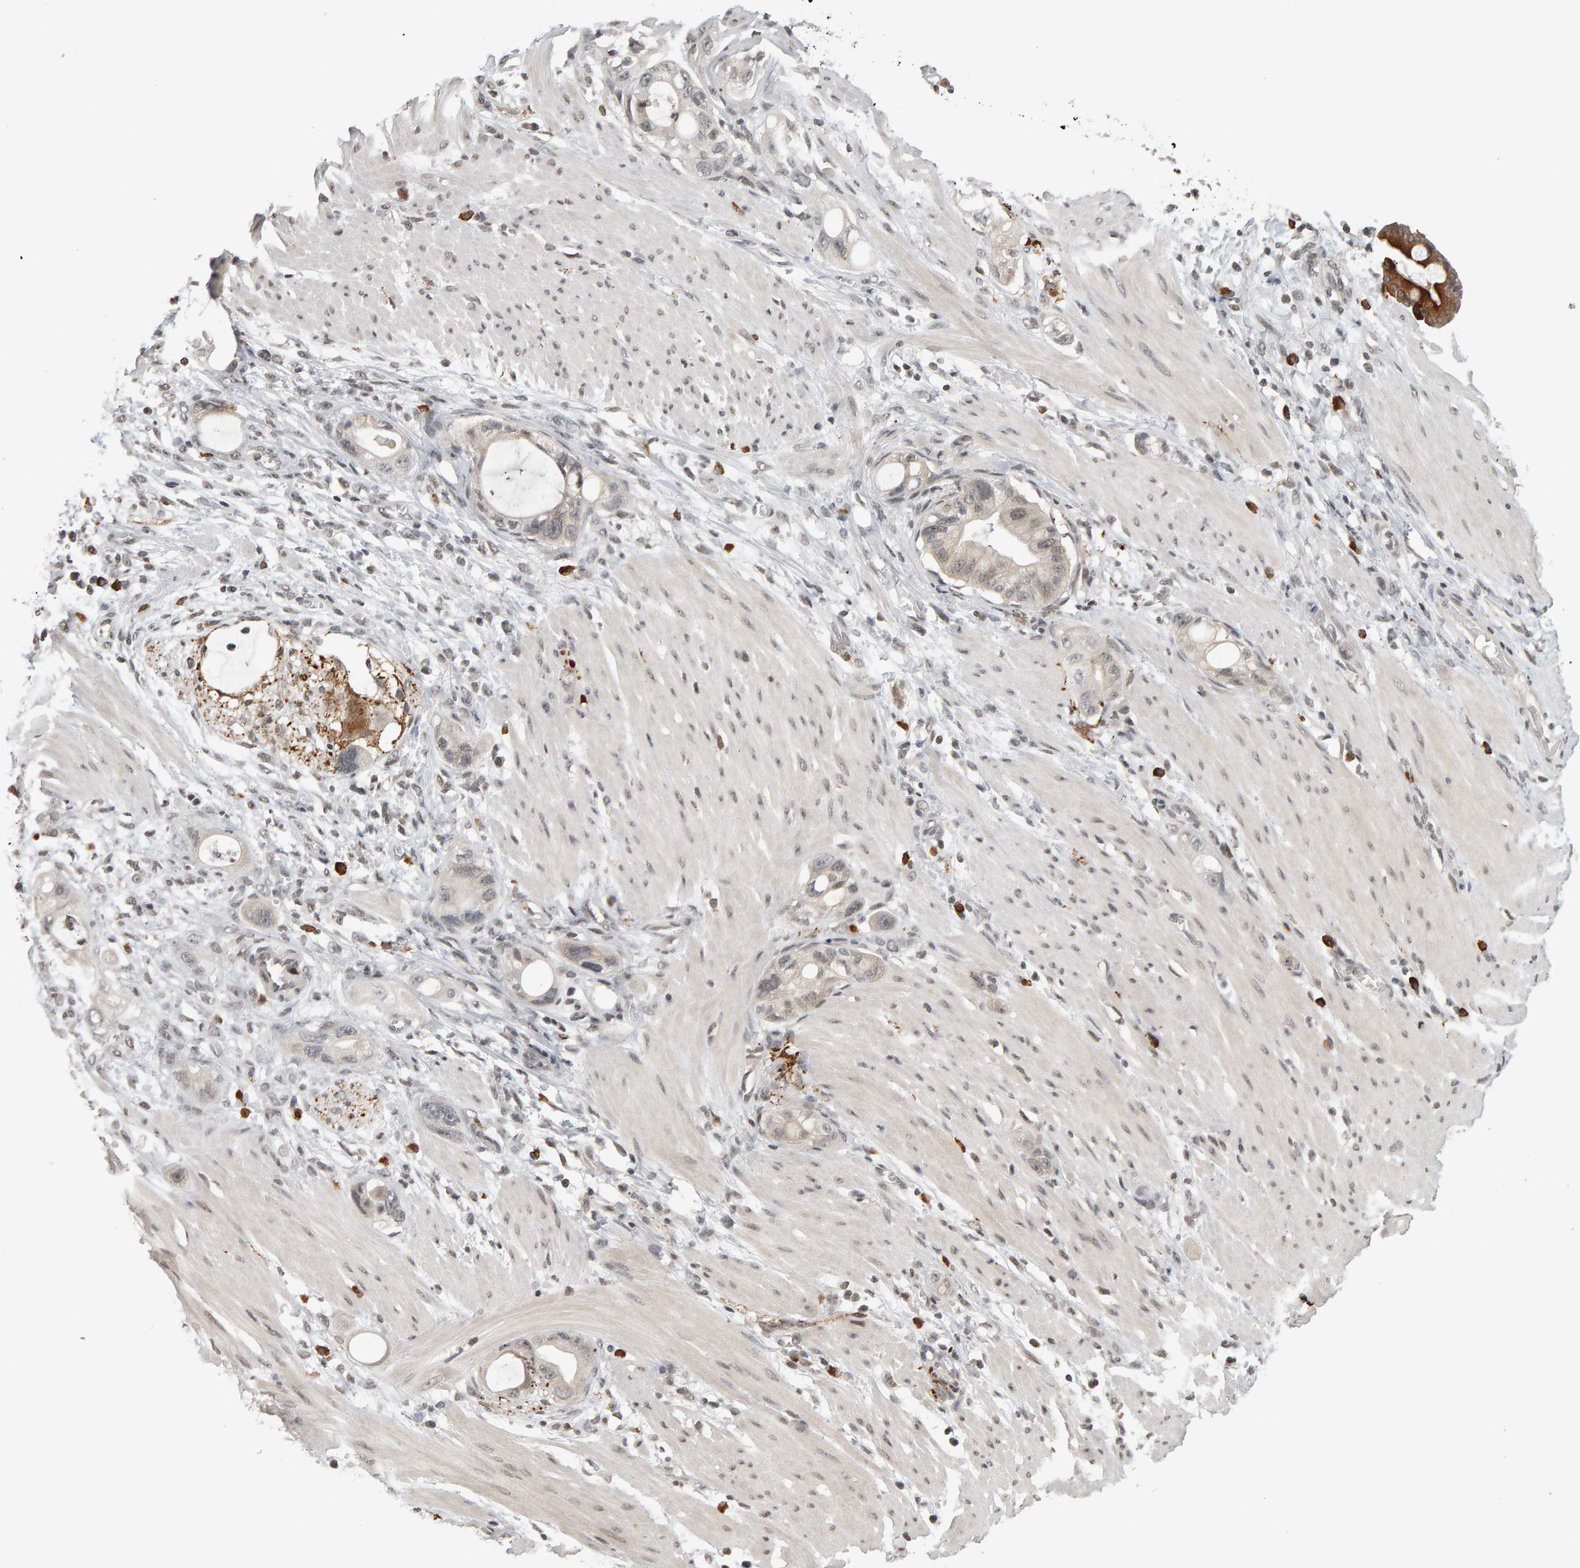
{"staining": {"intensity": "negative", "quantity": "none", "location": "none"}, "tissue": "stomach cancer", "cell_type": "Tumor cells", "image_type": "cancer", "snomed": [{"axis": "morphology", "description": "Adenocarcinoma, NOS"}, {"axis": "topography", "description": "Stomach"}, {"axis": "topography", "description": "Stomach, lower"}], "caption": "Tumor cells are negative for protein expression in human stomach cancer (adenocarcinoma). The staining was performed using DAB (3,3'-diaminobenzidine) to visualize the protein expression in brown, while the nuclei were stained in blue with hematoxylin (Magnification: 20x).", "gene": "TRAM1", "patient": {"sex": "female", "age": 48}}